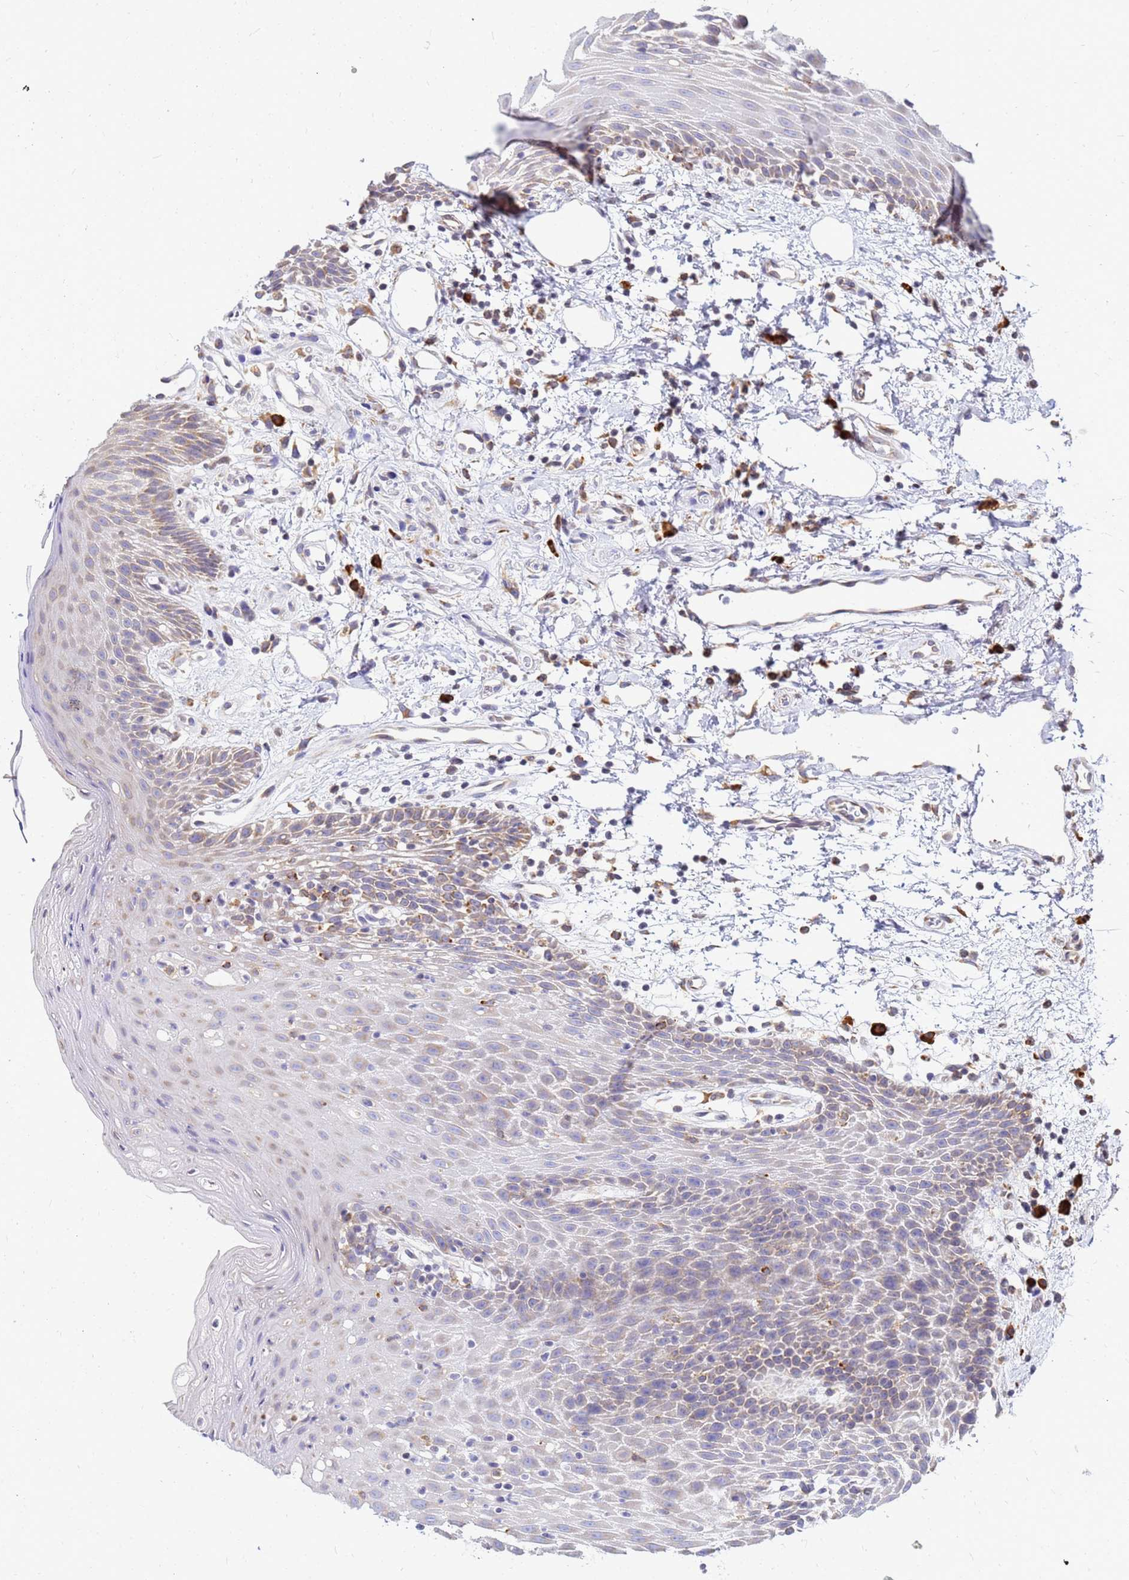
{"staining": {"intensity": "weak", "quantity": "25%-75%", "location": "cytoplasmic/membranous"}, "tissue": "oral mucosa", "cell_type": "Squamous epithelial cells", "image_type": "normal", "snomed": [{"axis": "morphology", "description": "Normal tissue, NOS"}, {"axis": "topography", "description": "Oral tissue"}, {"axis": "topography", "description": "Tounge, NOS"}], "caption": "IHC (DAB (3,3'-diaminobenzidine)) staining of unremarkable oral mucosa shows weak cytoplasmic/membranous protein positivity in approximately 25%-75% of squamous epithelial cells. (IHC, brightfield microscopy, high magnification).", "gene": "SSR4", "patient": {"sex": "female", "age": 59}}